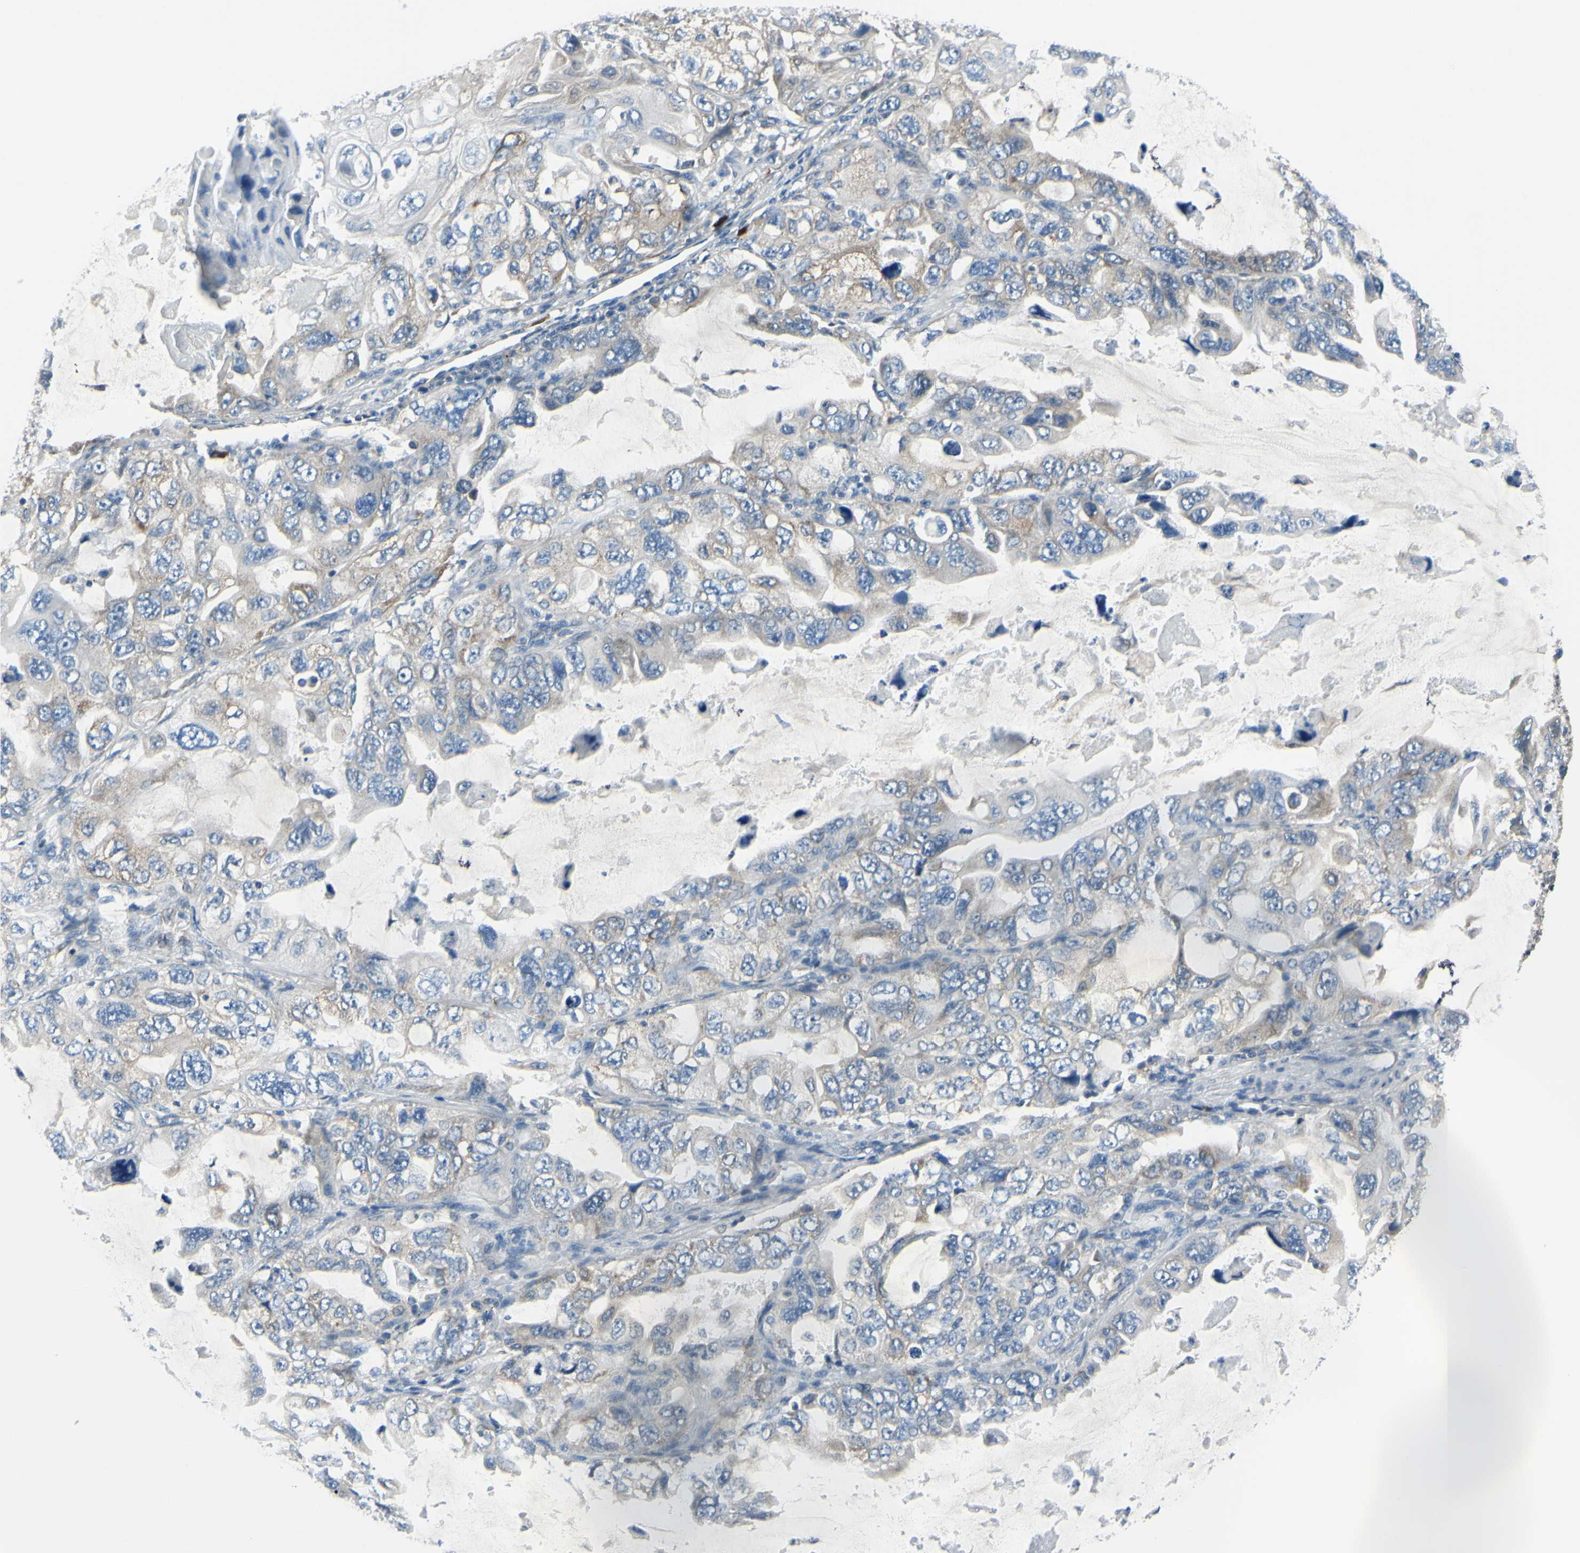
{"staining": {"intensity": "weak", "quantity": "25%-75%", "location": "cytoplasmic/membranous"}, "tissue": "lung cancer", "cell_type": "Tumor cells", "image_type": "cancer", "snomed": [{"axis": "morphology", "description": "Squamous cell carcinoma, NOS"}, {"axis": "topography", "description": "Lung"}], "caption": "A brown stain highlights weak cytoplasmic/membranous staining of a protein in human squamous cell carcinoma (lung) tumor cells.", "gene": "SELENOS", "patient": {"sex": "female", "age": 73}}